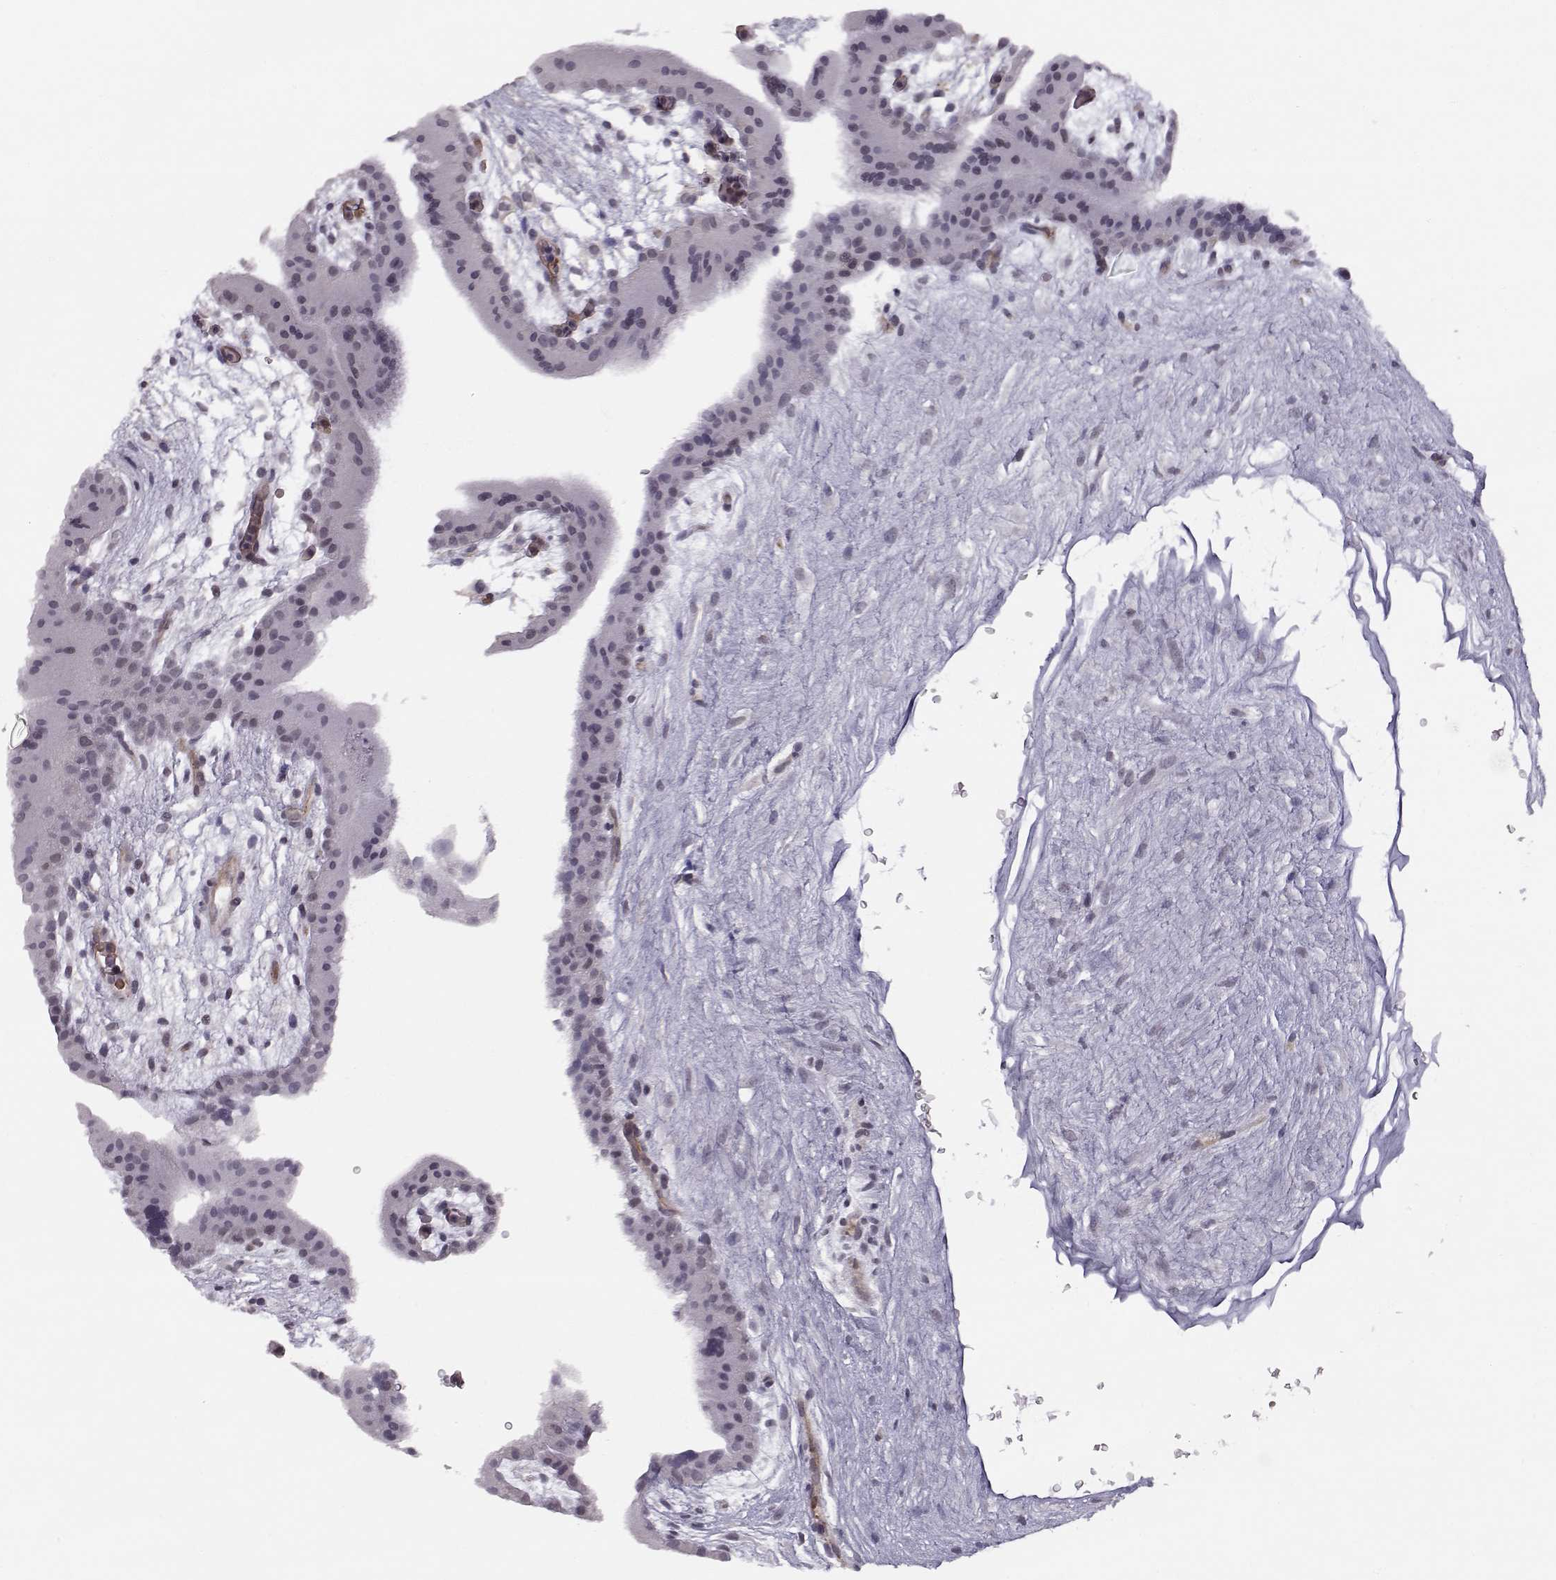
{"staining": {"intensity": "negative", "quantity": "none", "location": "none"}, "tissue": "placenta", "cell_type": "Decidual cells", "image_type": "normal", "snomed": [{"axis": "morphology", "description": "Normal tissue, NOS"}, {"axis": "topography", "description": "Placenta"}], "caption": "The micrograph demonstrates no significant expression in decidual cells of placenta. The staining is performed using DAB brown chromogen with nuclei counter-stained in using hematoxylin.", "gene": "KIF13B", "patient": {"sex": "female", "age": 19}}